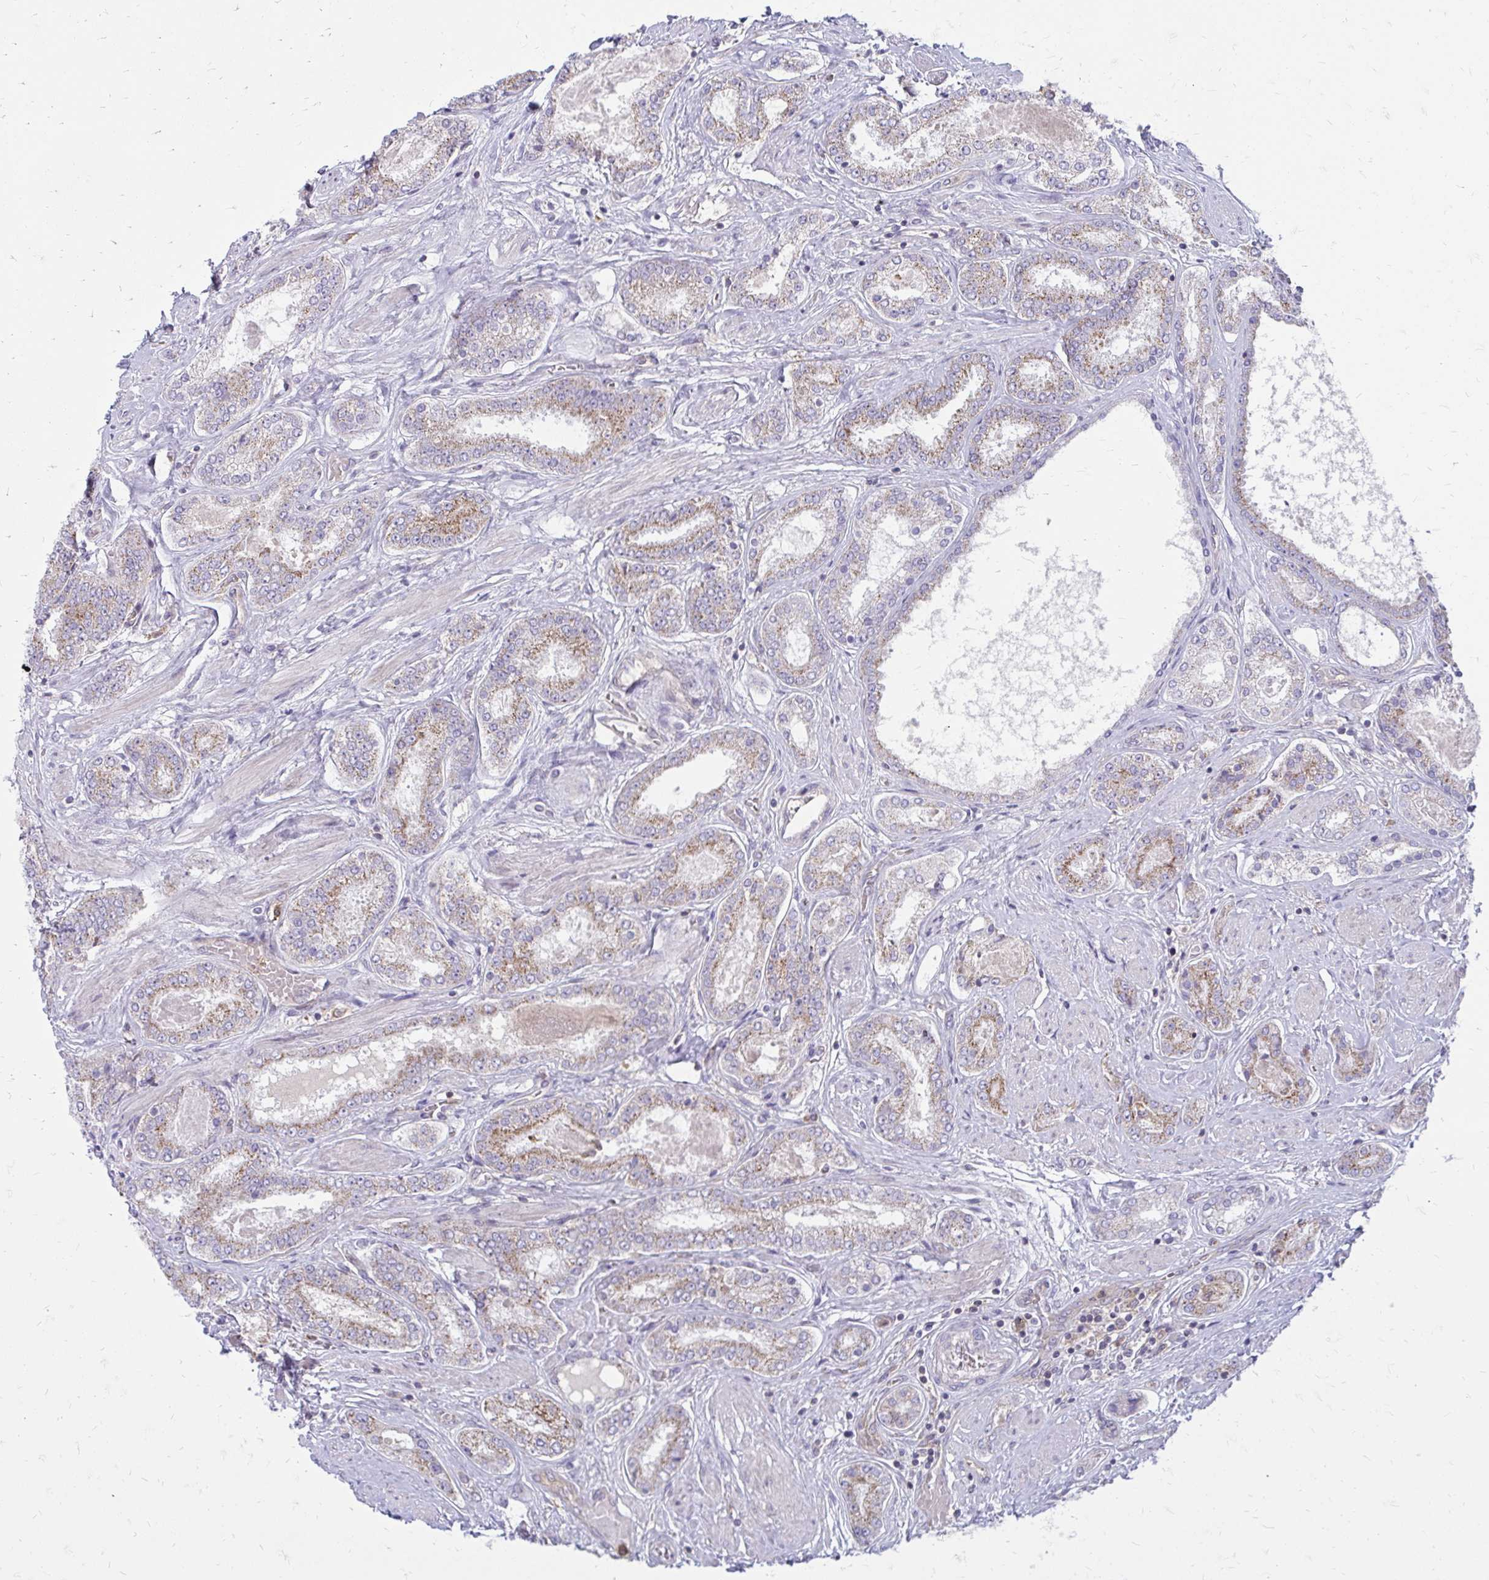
{"staining": {"intensity": "weak", "quantity": "<25%", "location": "cytoplasmic/membranous"}, "tissue": "prostate cancer", "cell_type": "Tumor cells", "image_type": "cancer", "snomed": [{"axis": "morphology", "description": "Adenocarcinoma, High grade"}, {"axis": "topography", "description": "Prostate"}], "caption": "Tumor cells show no significant protein positivity in prostate cancer.", "gene": "ASAP1", "patient": {"sex": "male", "age": 63}}